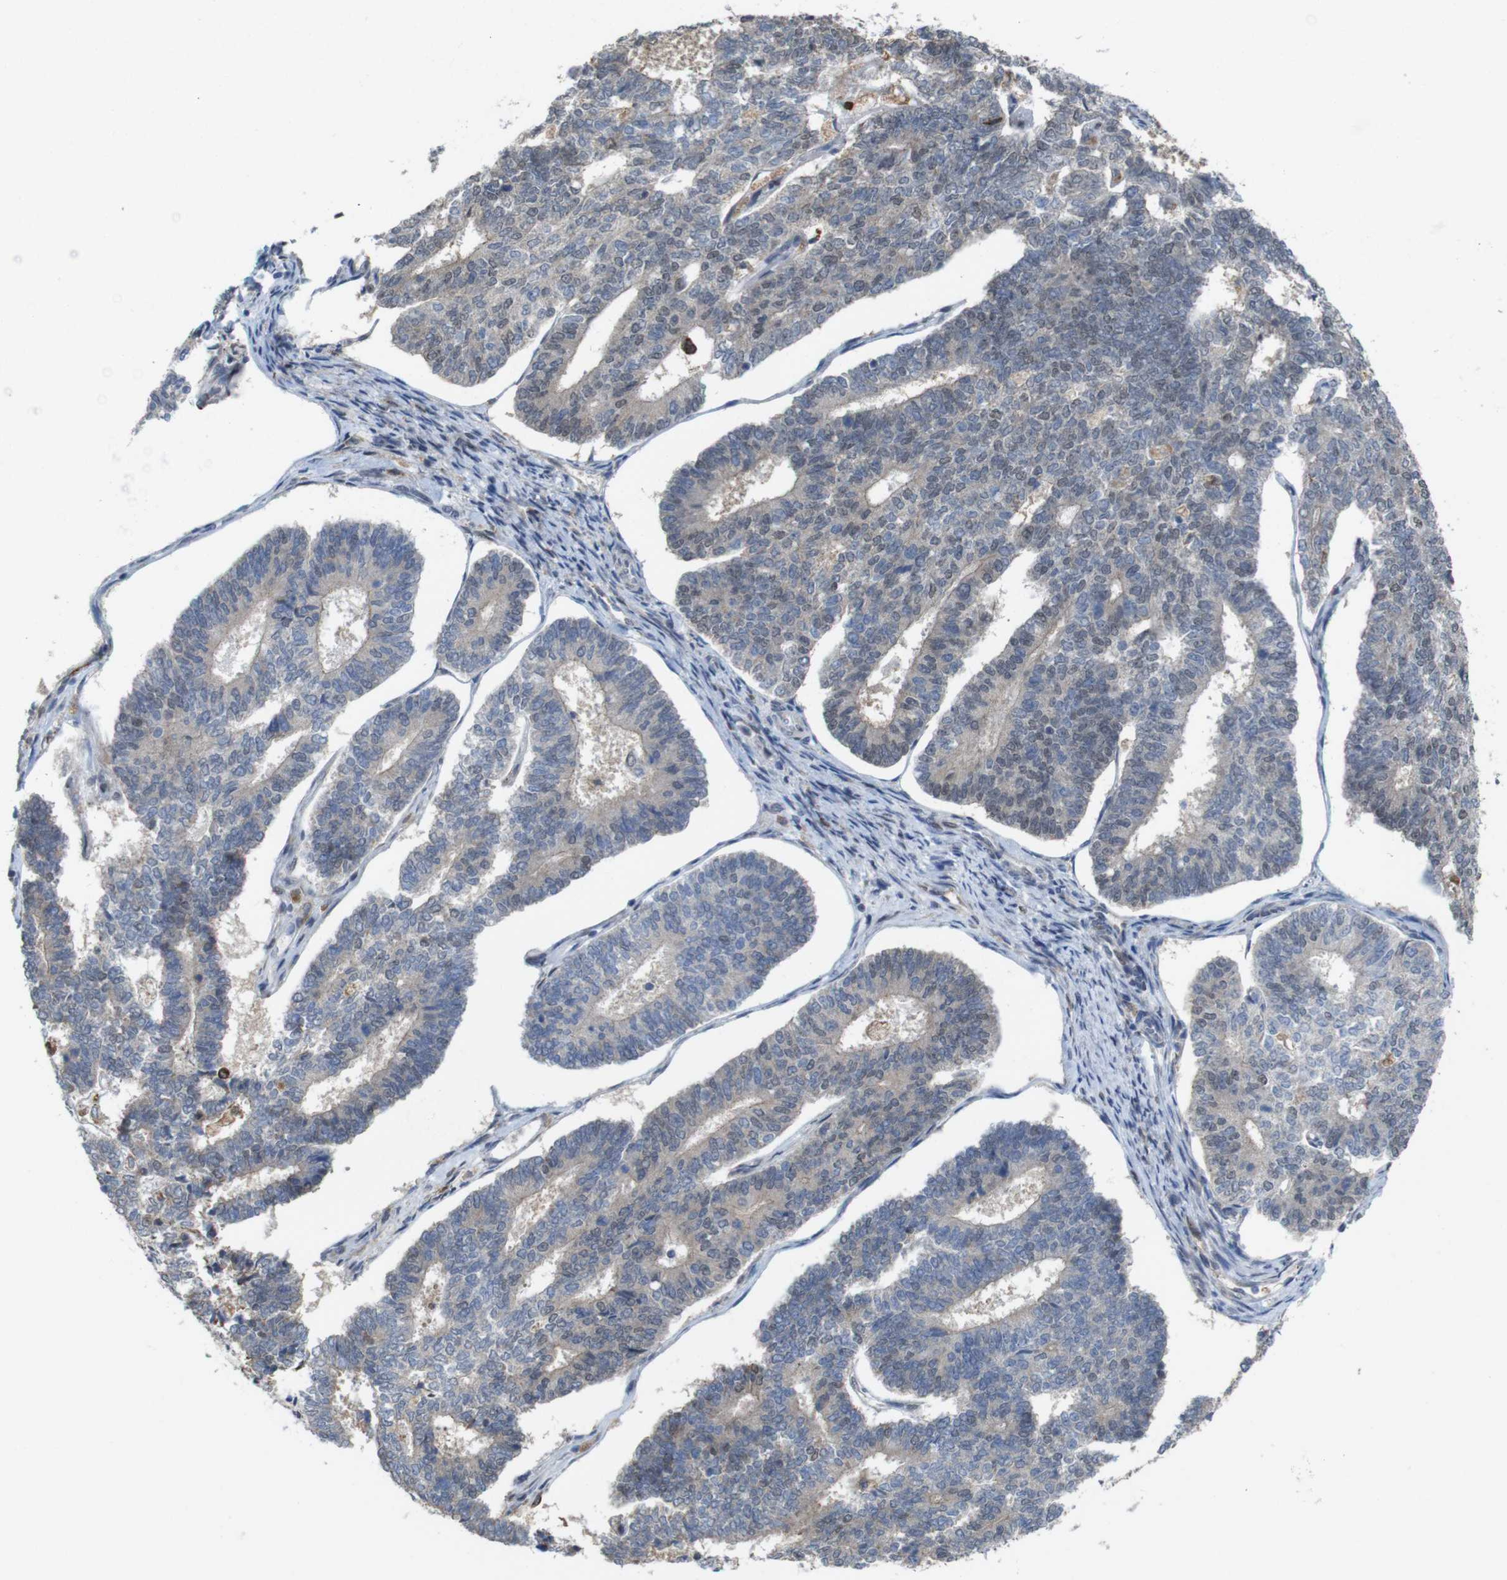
{"staining": {"intensity": "weak", "quantity": ">75%", "location": "cytoplasmic/membranous,nuclear"}, "tissue": "endometrial cancer", "cell_type": "Tumor cells", "image_type": "cancer", "snomed": [{"axis": "morphology", "description": "Adenocarcinoma, NOS"}, {"axis": "topography", "description": "Endometrium"}], "caption": "Weak cytoplasmic/membranous and nuclear staining is present in approximately >75% of tumor cells in endometrial adenocarcinoma. (brown staining indicates protein expression, while blue staining denotes nuclei).", "gene": "PNMA8A", "patient": {"sex": "female", "age": 70}}